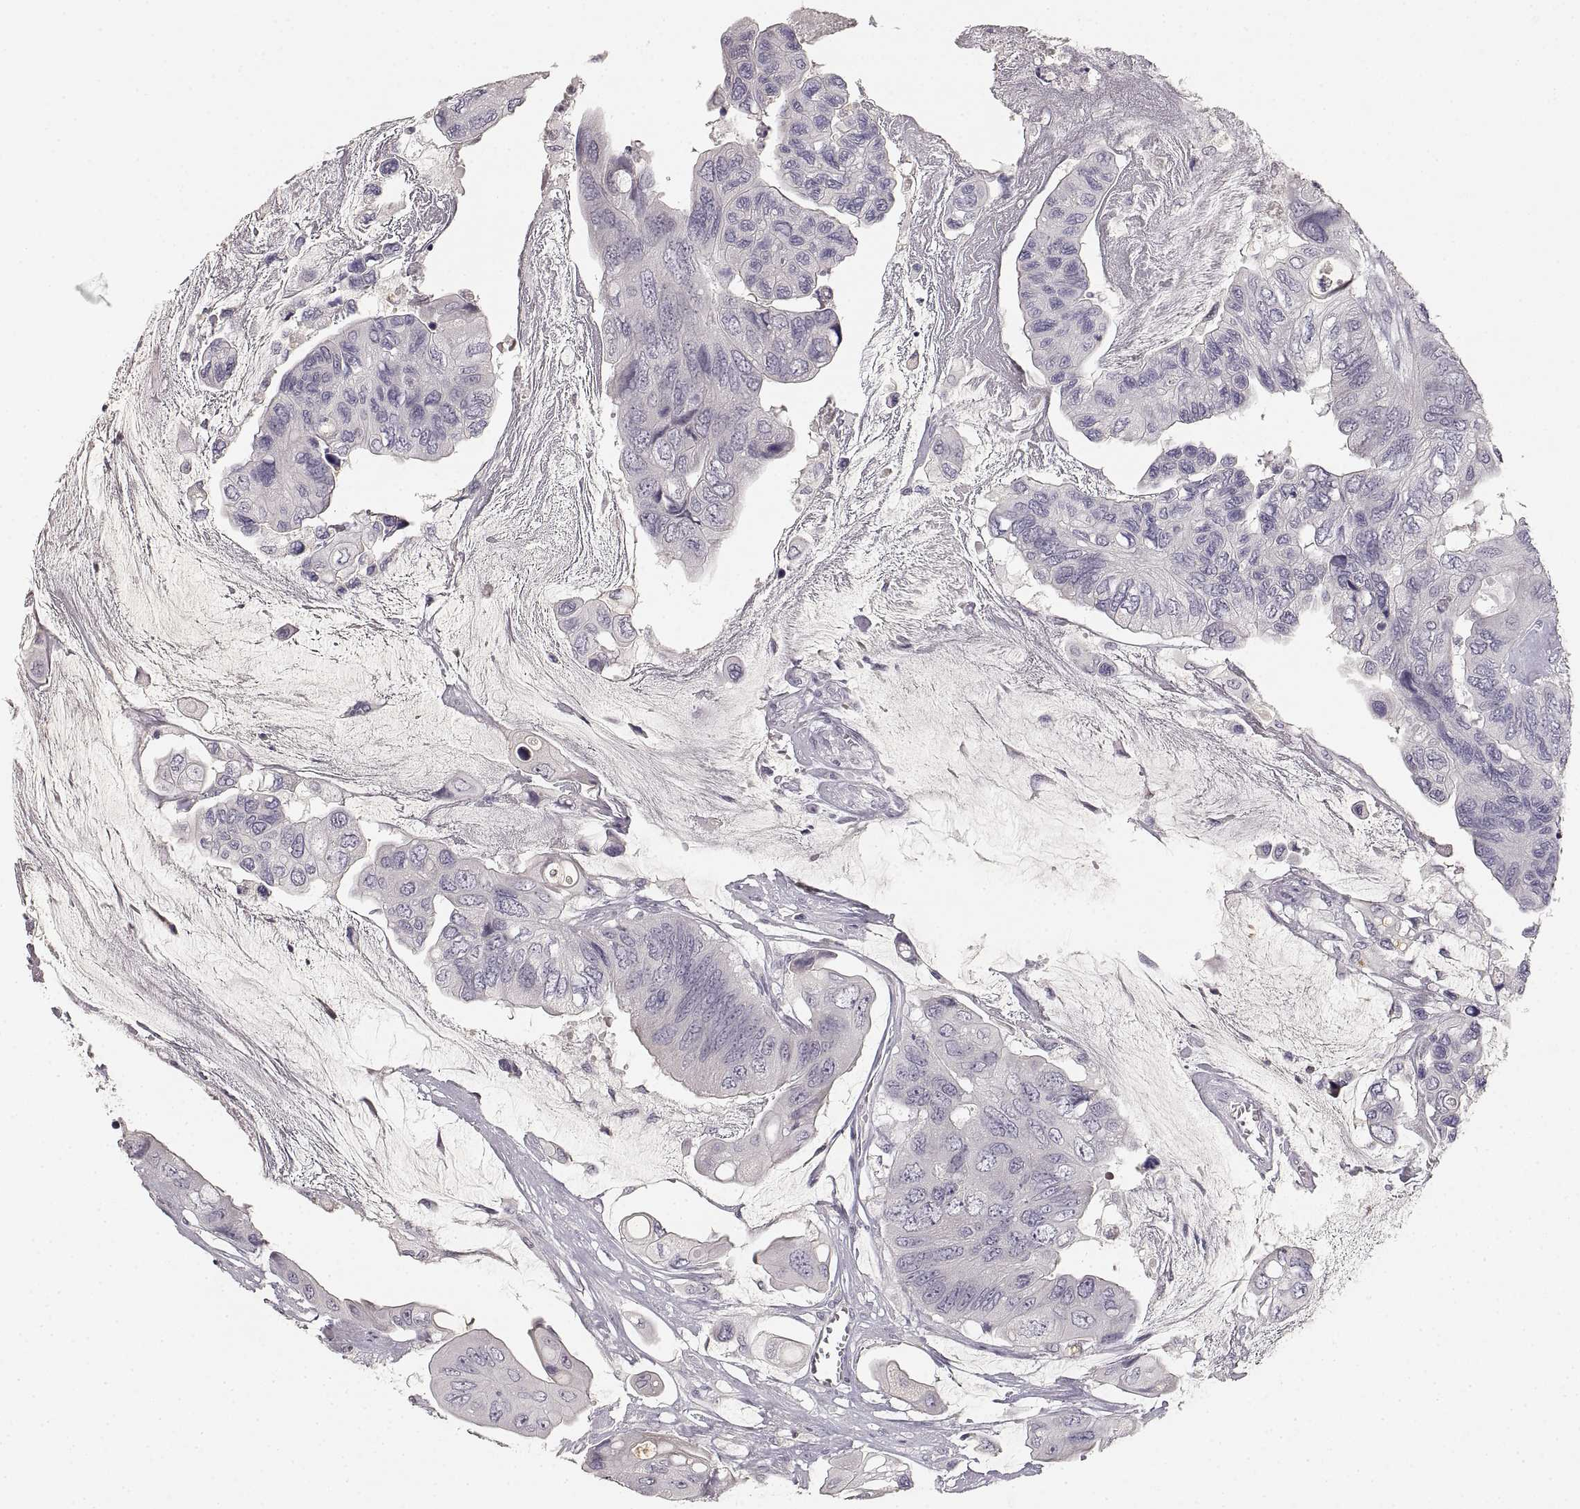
{"staining": {"intensity": "negative", "quantity": "none", "location": "none"}, "tissue": "colorectal cancer", "cell_type": "Tumor cells", "image_type": "cancer", "snomed": [{"axis": "morphology", "description": "Adenocarcinoma, NOS"}, {"axis": "topography", "description": "Rectum"}], "caption": "Tumor cells are negative for brown protein staining in colorectal cancer (adenocarcinoma). (DAB (3,3'-diaminobenzidine) immunohistochemistry (IHC) visualized using brightfield microscopy, high magnification).", "gene": "RUNDC3A", "patient": {"sex": "male", "age": 63}}